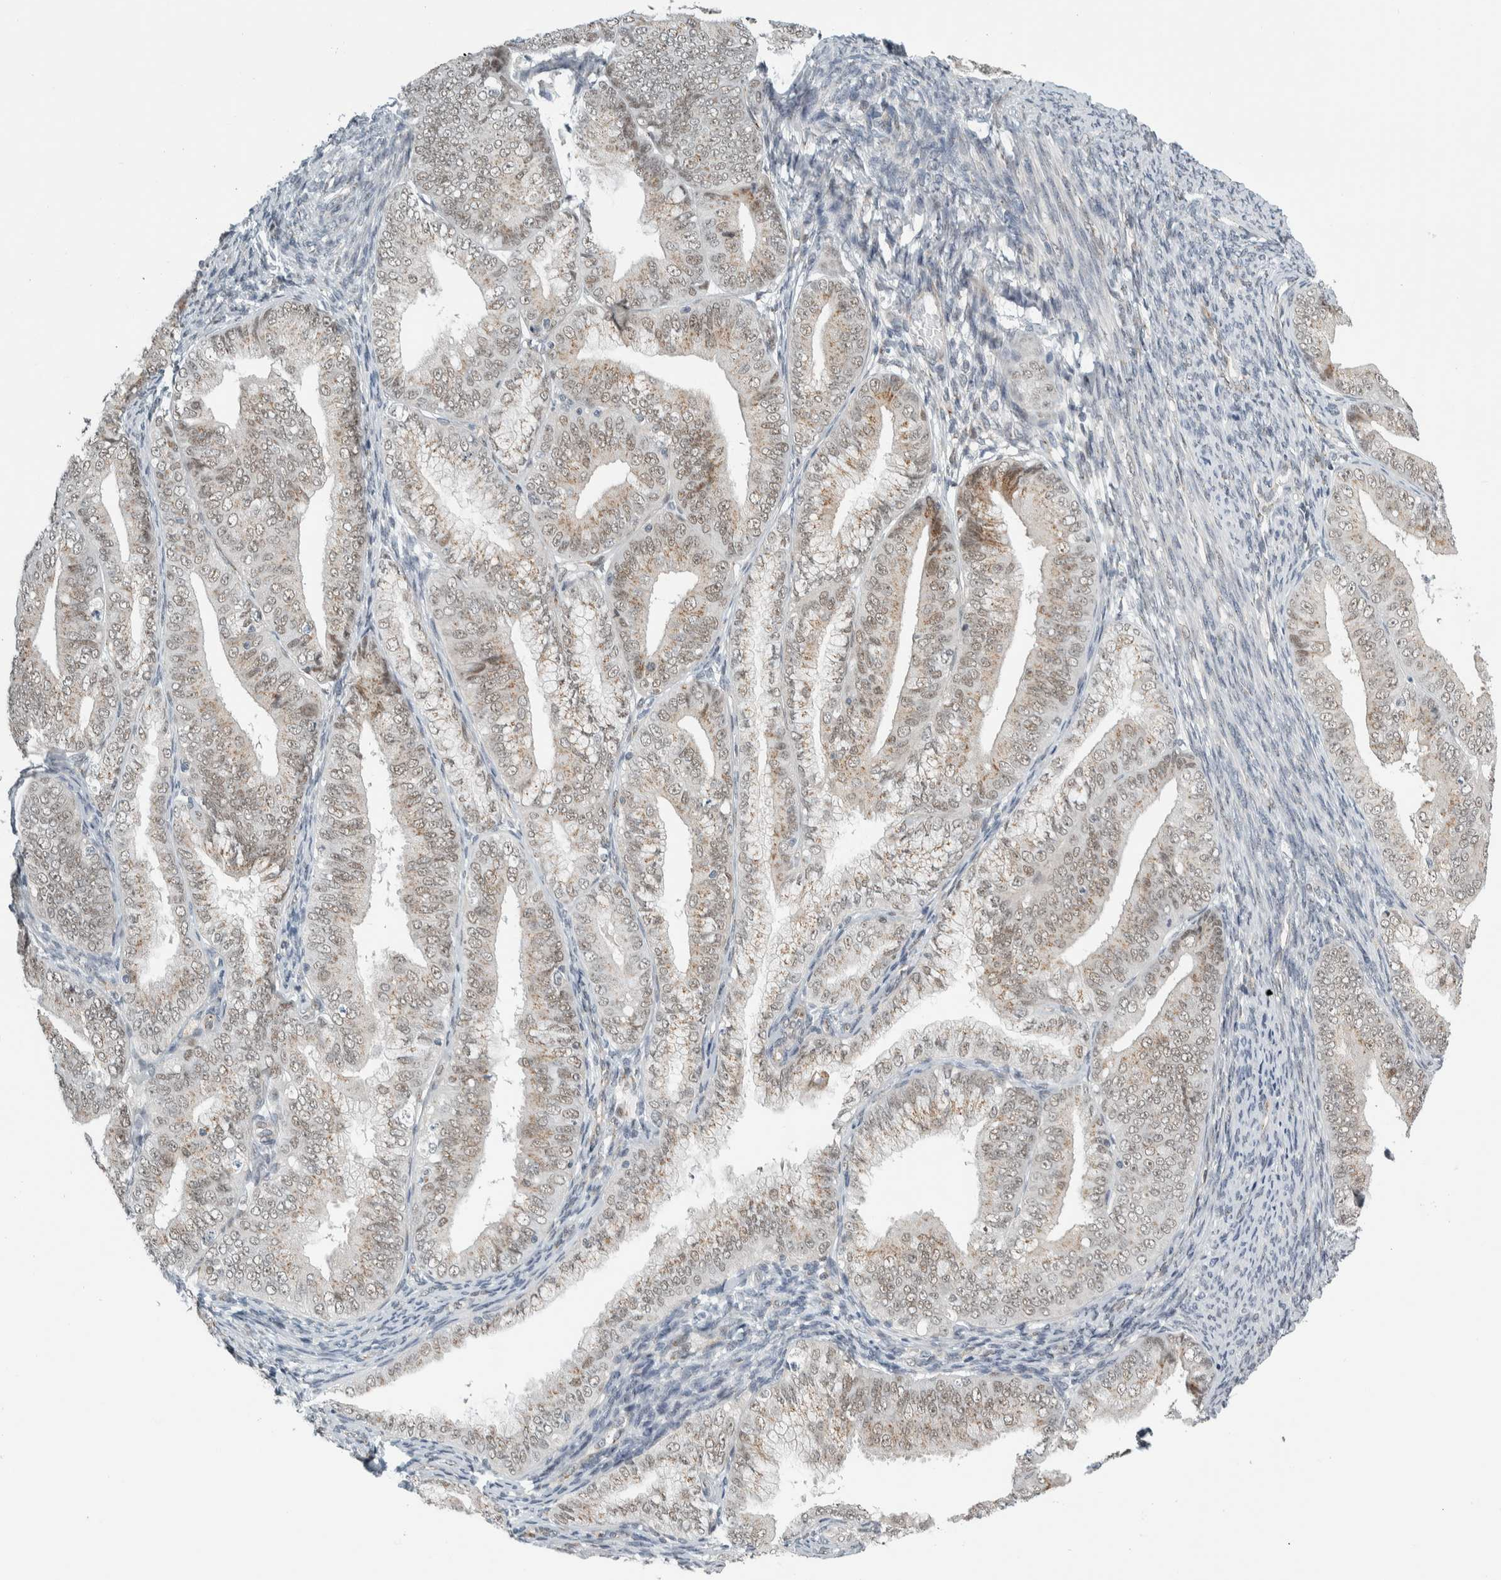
{"staining": {"intensity": "weak", "quantity": "25%-75%", "location": "cytoplasmic/membranous,nuclear"}, "tissue": "endometrial cancer", "cell_type": "Tumor cells", "image_type": "cancer", "snomed": [{"axis": "morphology", "description": "Adenocarcinoma, NOS"}, {"axis": "topography", "description": "Endometrium"}], "caption": "Endometrial adenocarcinoma was stained to show a protein in brown. There is low levels of weak cytoplasmic/membranous and nuclear expression in approximately 25%-75% of tumor cells.", "gene": "ZMYND8", "patient": {"sex": "female", "age": 63}}